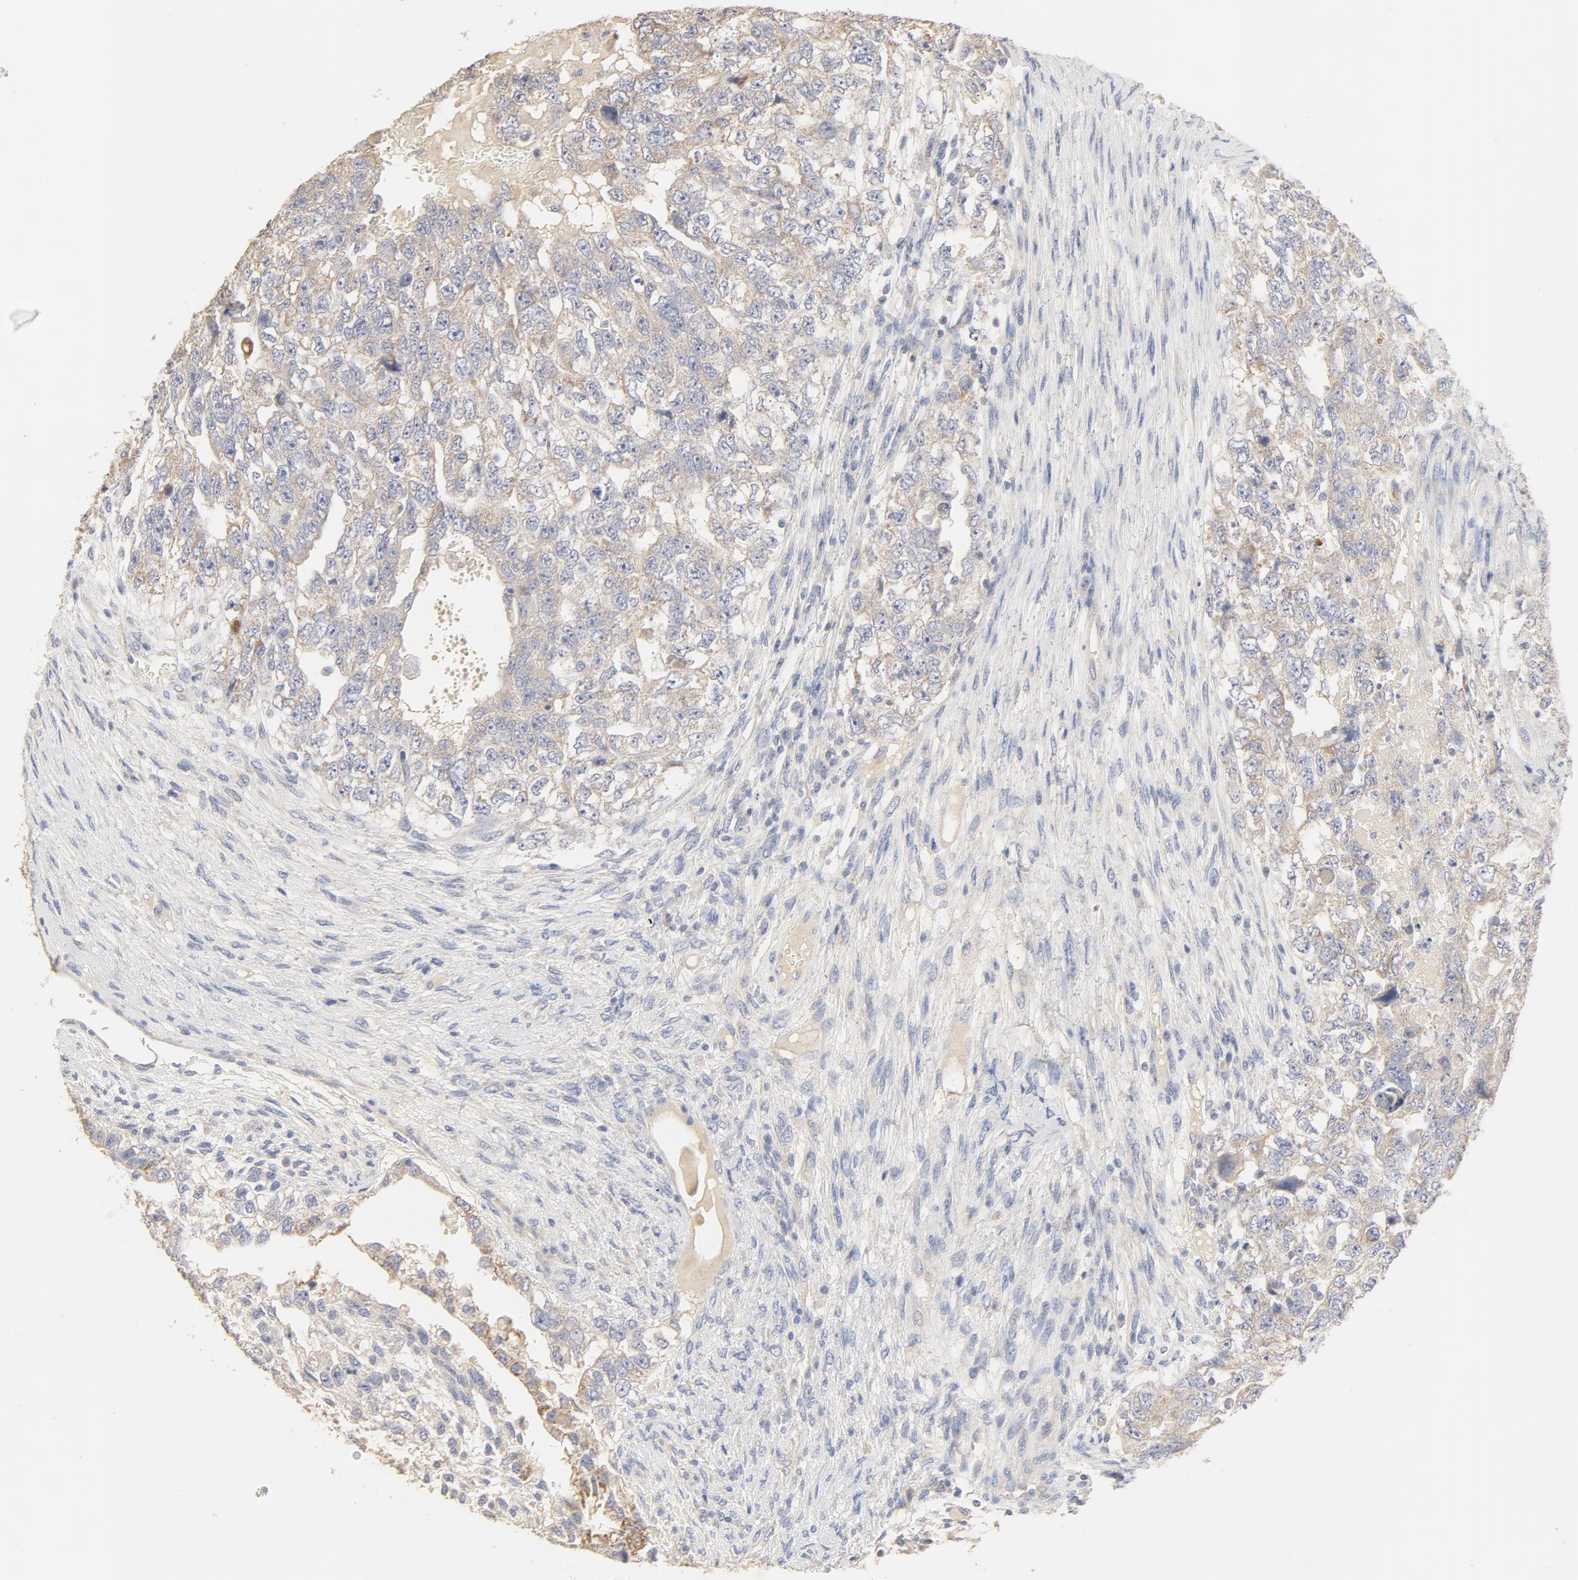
{"staining": {"intensity": "negative", "quantity": "none", "location": "none"}, "tissue": "testis cancer", "cell_type": "Tumor cells", "image_type": "cancer", "snomed": [{"axis": "morphology", "description": "Carcinoma, Embryonal, NOS"}, {"axis": "topography", "description": "Testis"}], "caption": "This is an immunohistochemistry (IHC) histopathology image of testis cancer. There is no staining in tumor cells.", "gene": "FCGBP", "patient": {"sex": "male", "age": 36}}